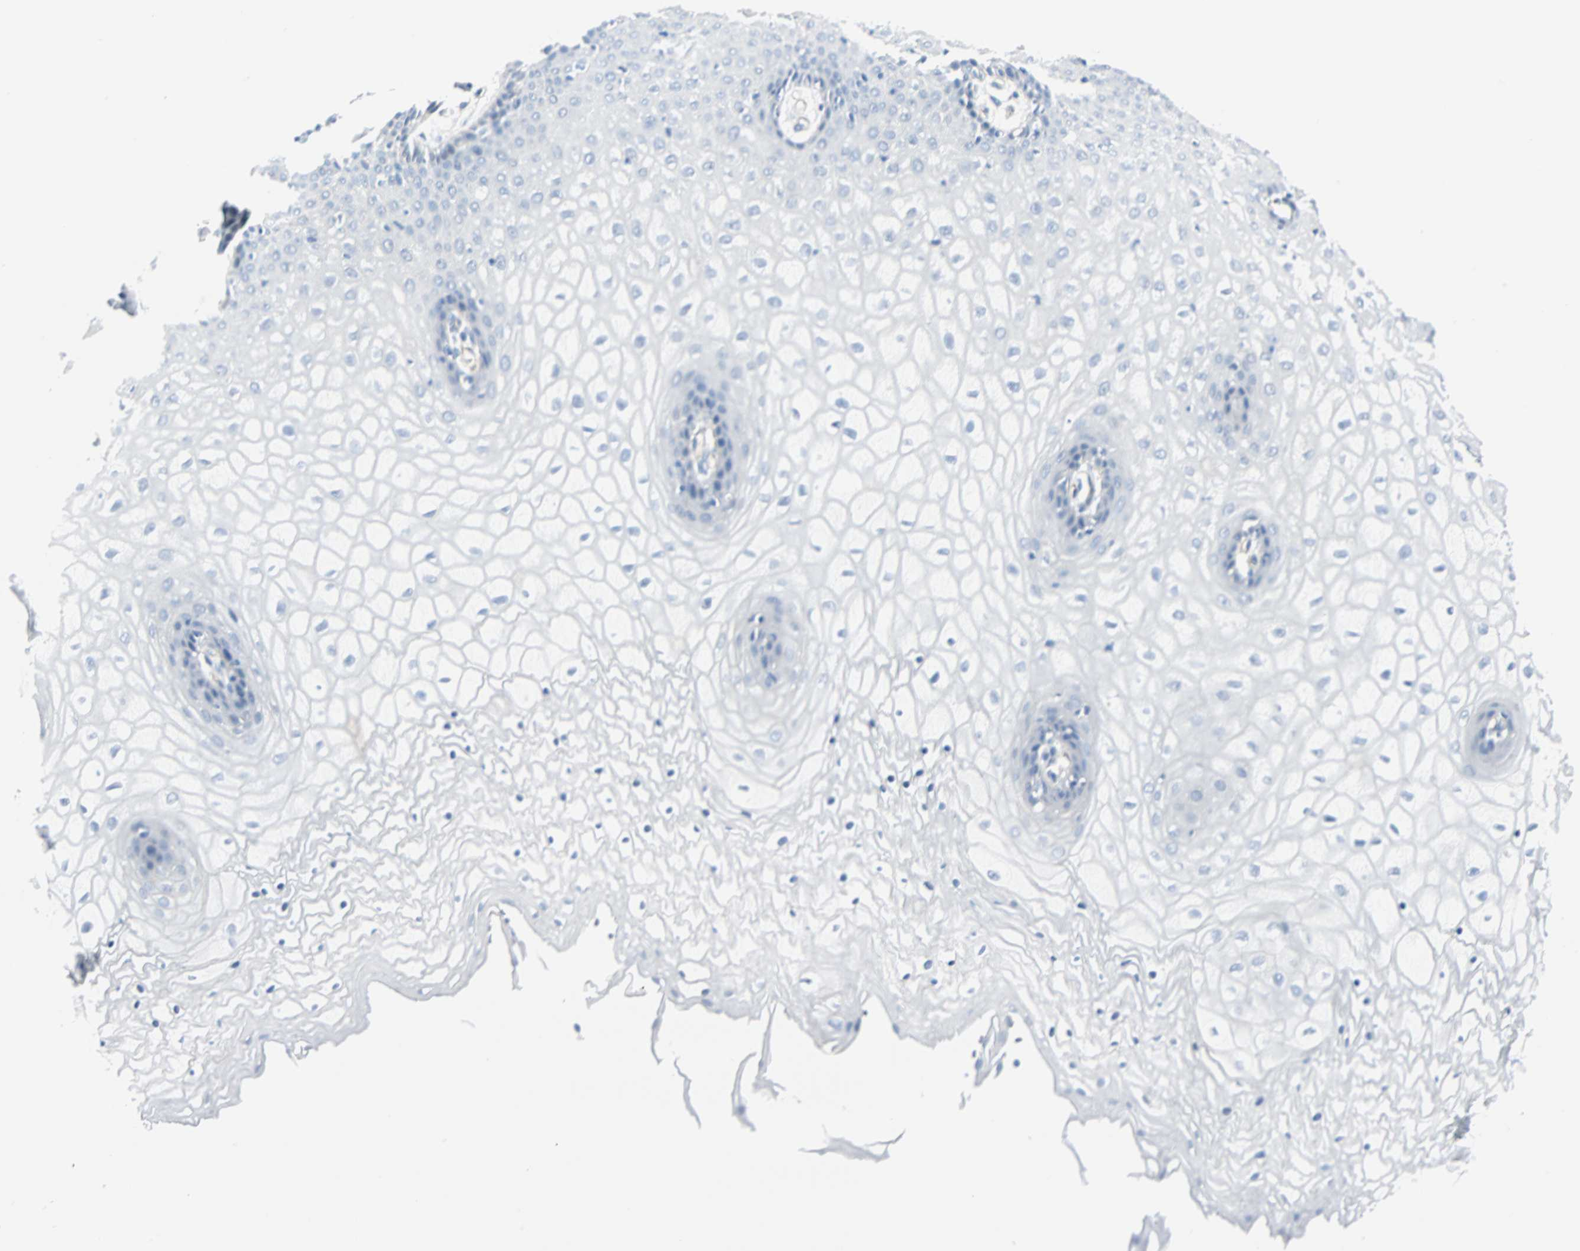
{"staining": {"intensity": "negative", "quantity": "none", "location": "none"}, "tissue": "vagina", "cell_type": "Squamous epithelial cells", "image_type": "normal", "snomed": [{"axis": "morphology", "description": "Normal tissue, NOS"}, {"axis": "topography", "description": "Vagina"}], "caption": "Protein analysis of benign vagina shows no significant staining in squamous epithelial cells.", "gene": "VPS9D1", "patient": {"sex": "female", "age": 34}}